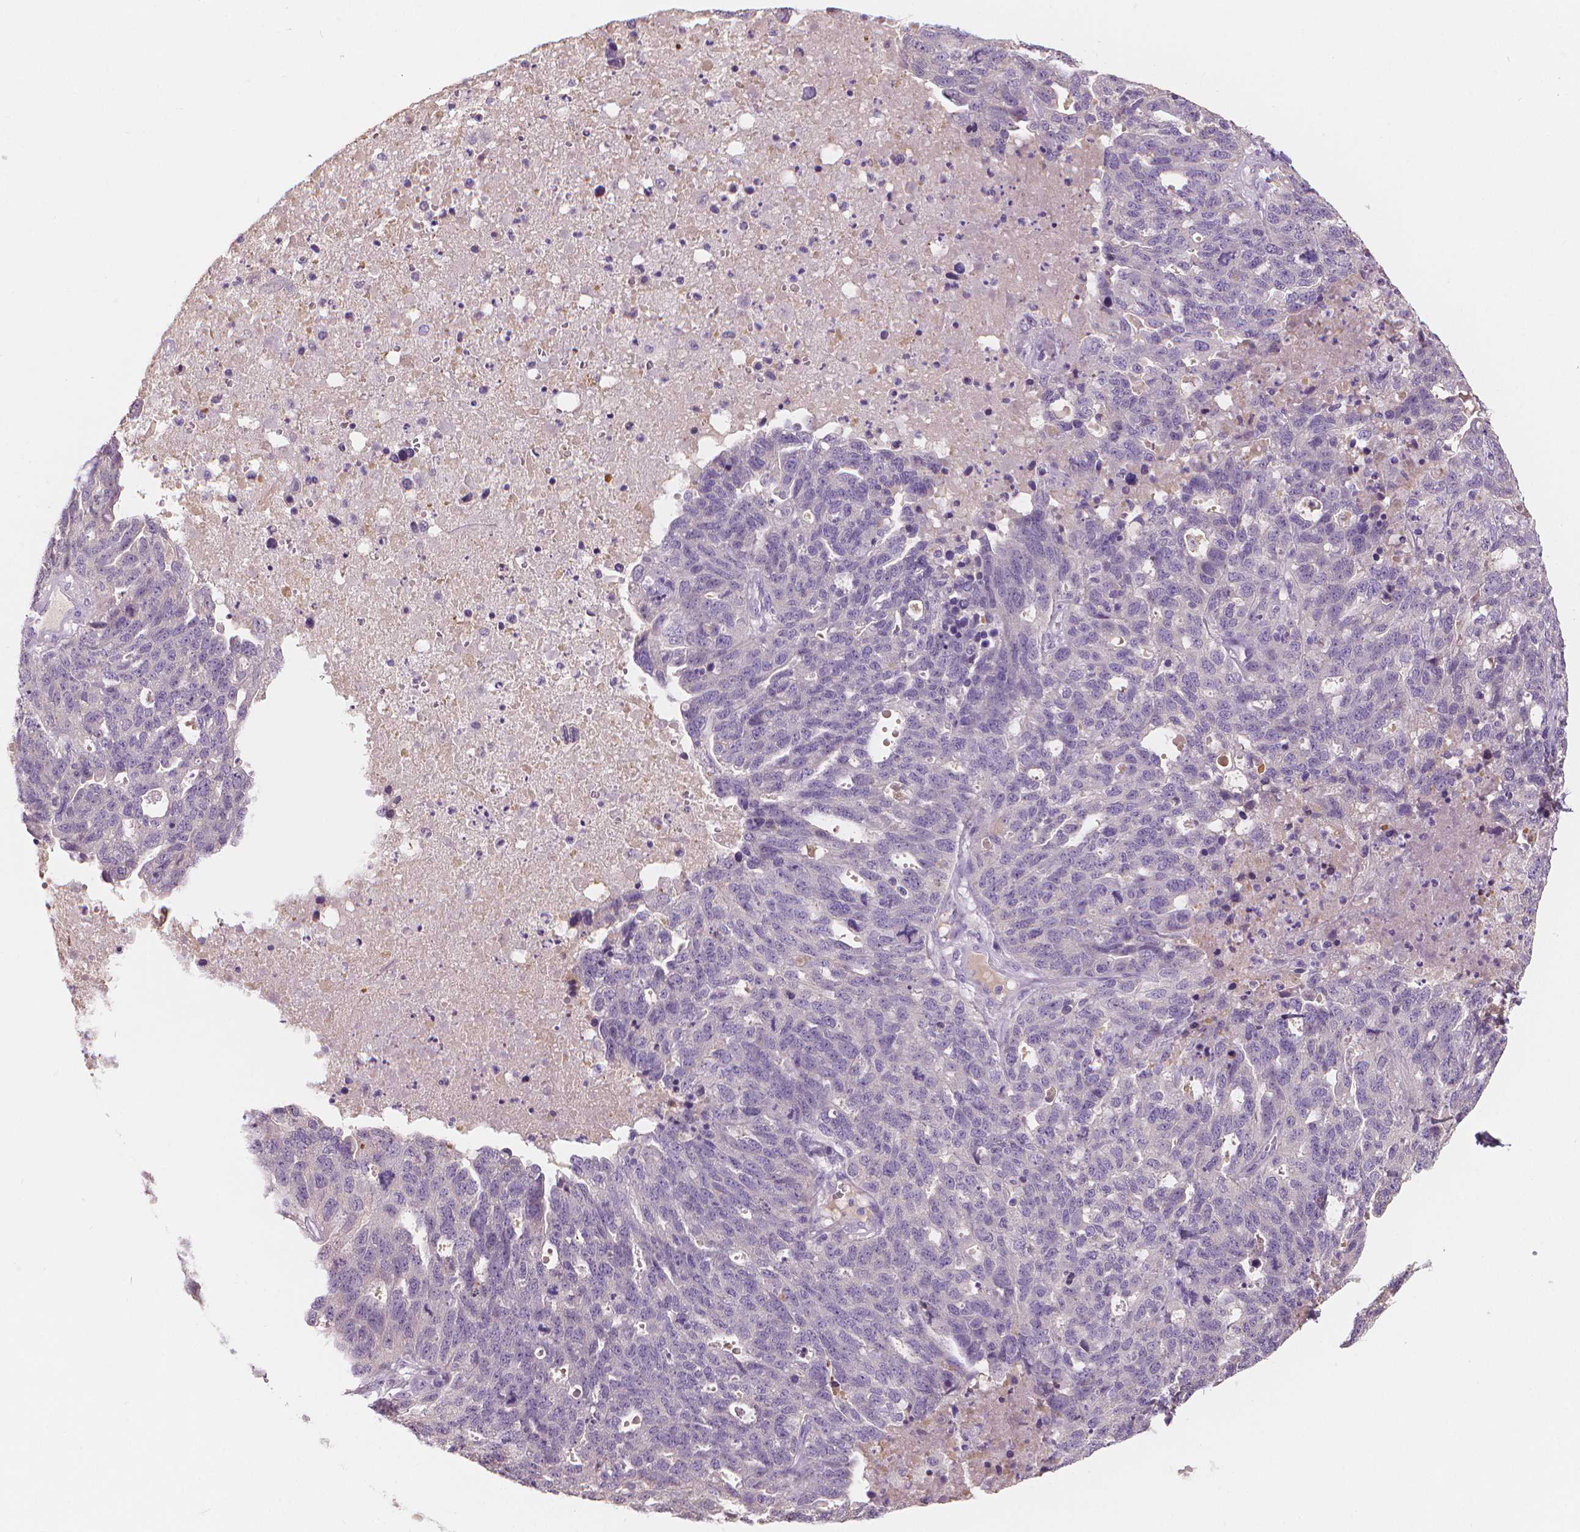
{"staining": {"intensity": "negative", "quantity": "none", "location": "none"}, "tissue": "ovarian cancer", "cell_type": "Tumor cells", "image_type": "cancer", "snomed": [{"axis": "morphology", "description": "Cystadenocarcinoma, serous, NOS"}, {"axis": "topography", "description": "Ovary"}], "caption": "Immunohistochemistry (IHC) of serous cystadenocarcinoma (ovarian) exhibits no staining in tumor cells.", "gene": "APOA4", "patient": {"sex": "female", "age": 71}}